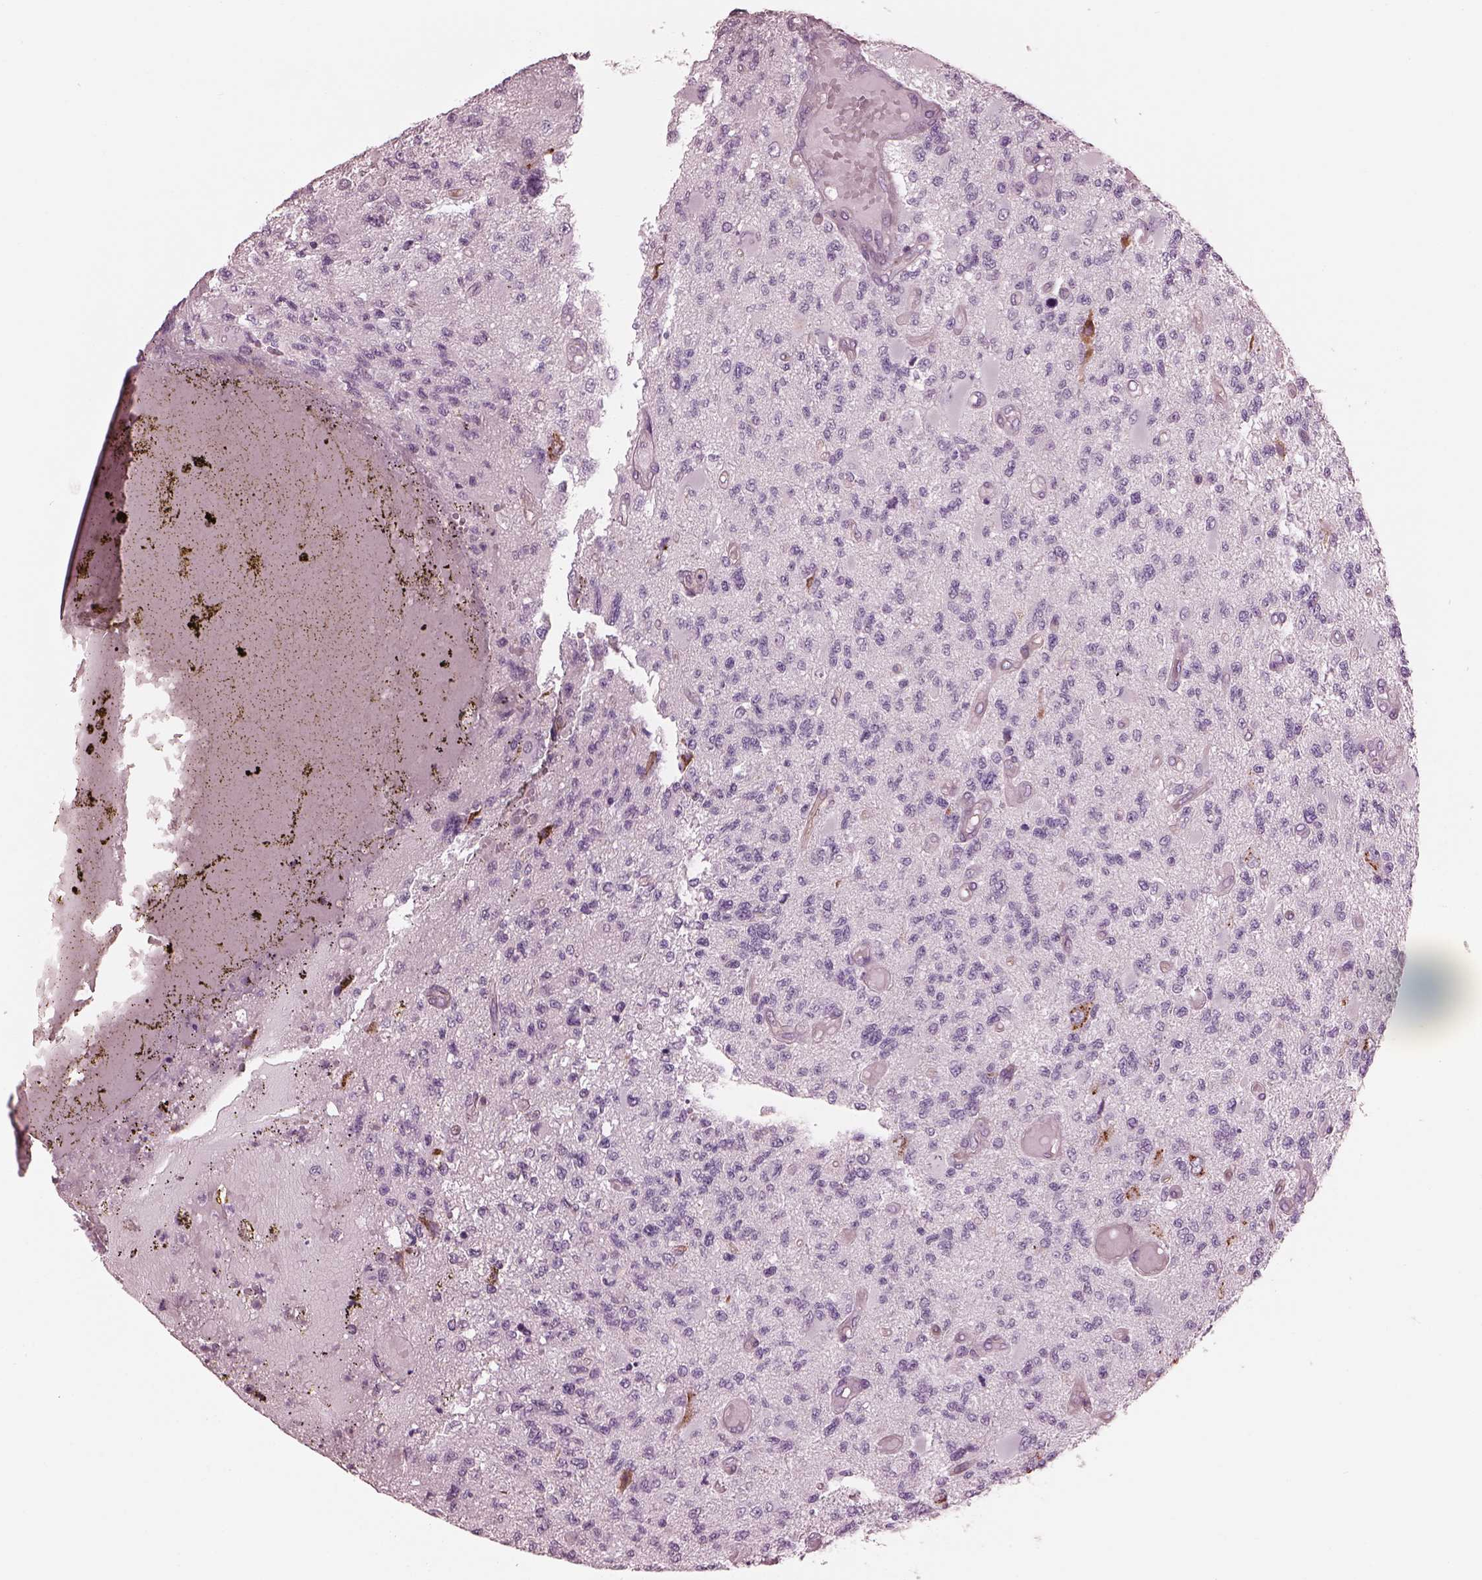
{"staining": {"intensity": "negative", "quantity": "none", "location": "none"}, "tissue": "glioma", "cell_type": "Tumor cells", "image_type": "cancer", "snomed": [{"axis": "morphology", "description": "Glioma, malignant, High grade"}, {"axis": "topography", "description": "Brain"}], "caption": "Protein analysis of malignant glioma (high-grade) shows no significant staining in tumor cells.", "gene": "ELAPOR1", "patient": {"sex": "female", "age": 63}}